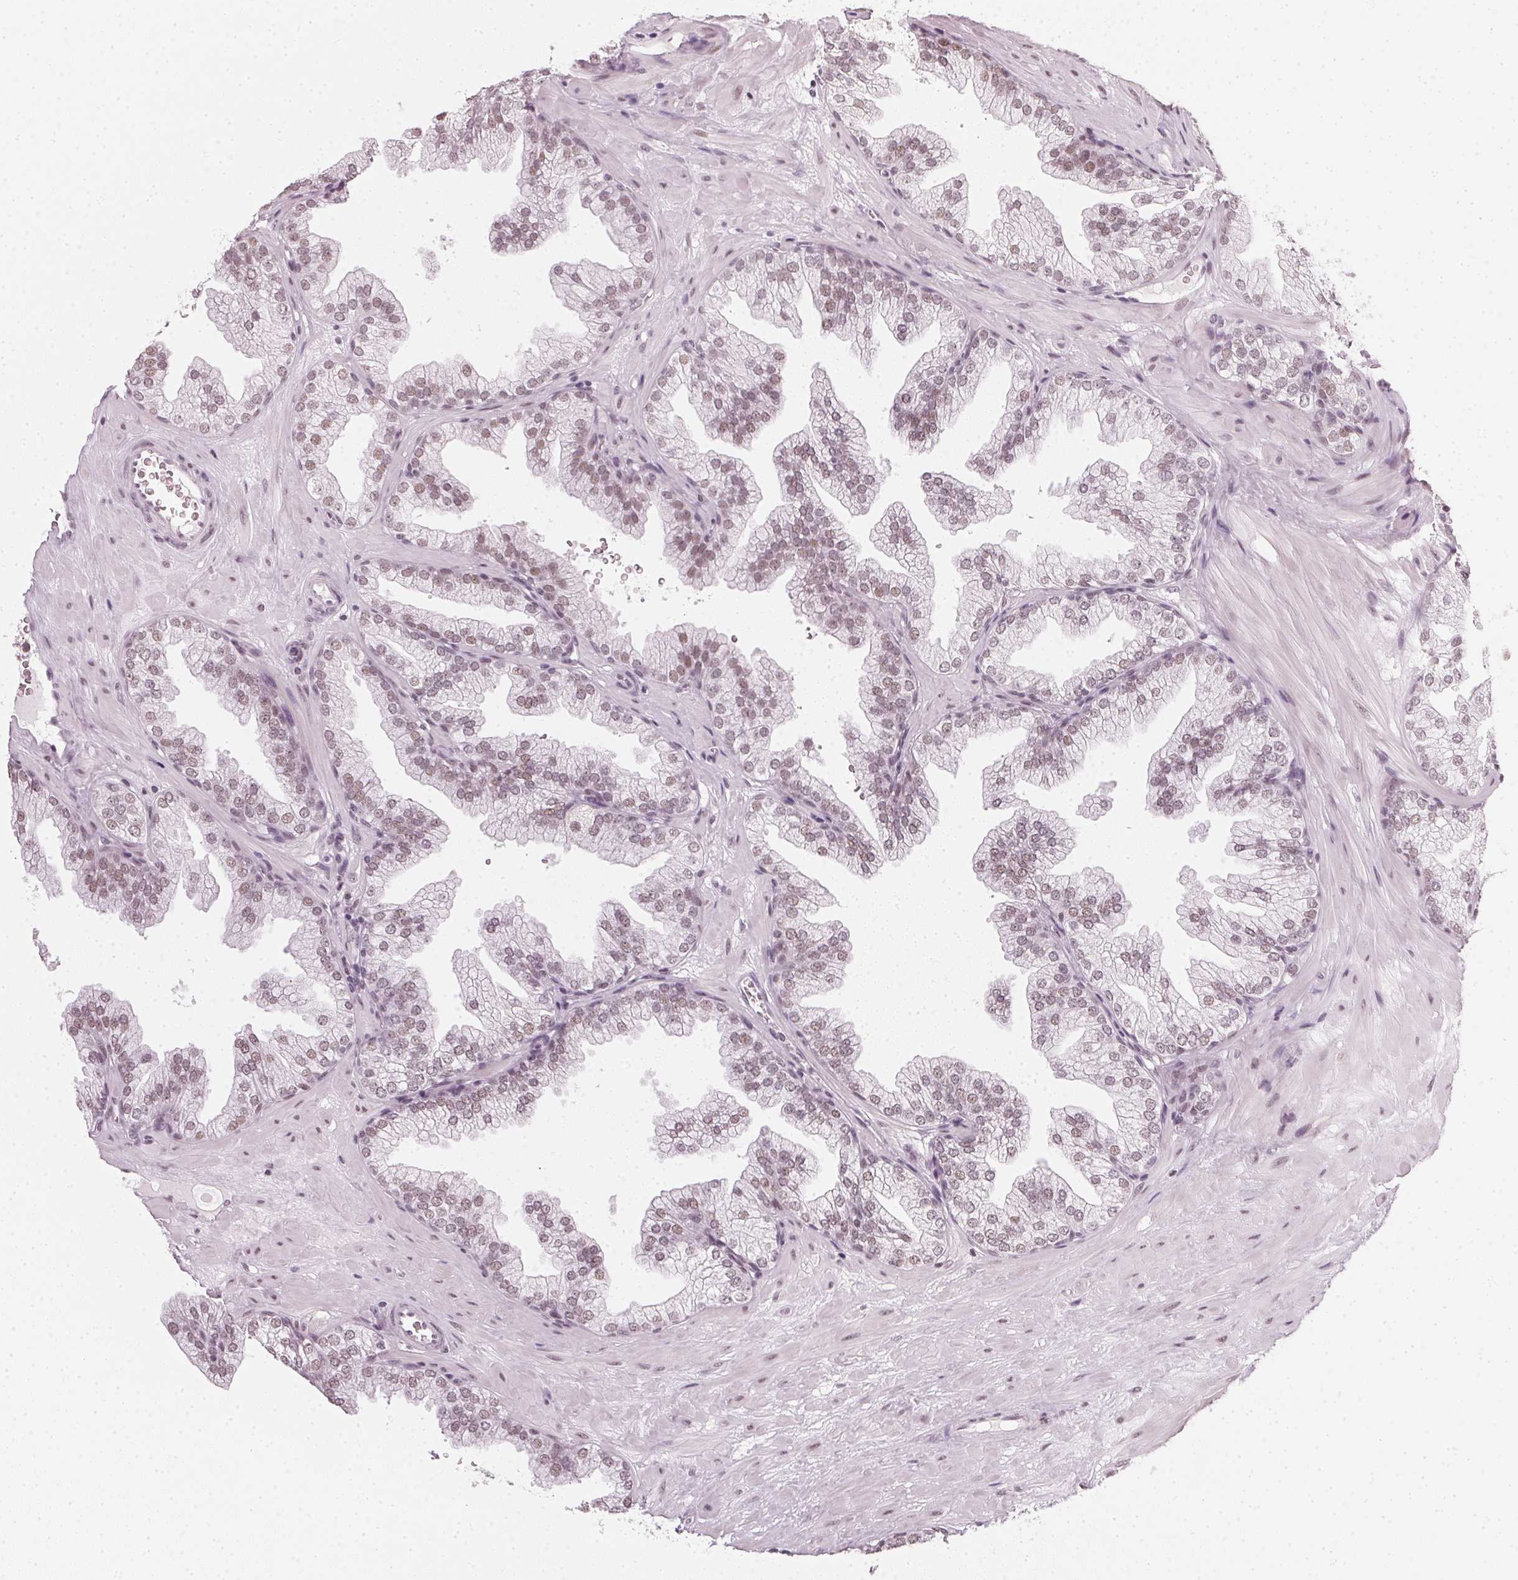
{"staining": {"intensity": "weak", "quantity": "25%-75%", "location": "nuclear"}, "tissue": "prostate", "cell_type": "Glandular cells", "image_type": "normal", "snomed": [{"axis": "morphology", "description": "Normal tissue, NOS"}, {"axis": "topography", "description": "Prostate"}], "caption": "Immunohistochemistry (DAB) staining of normal human prostate exhibits weak nuclear protein staining in about 25%-75% of glandular cells.", "gene": "DNAJC6", "patient": {"sex": "male", "age": 37}}